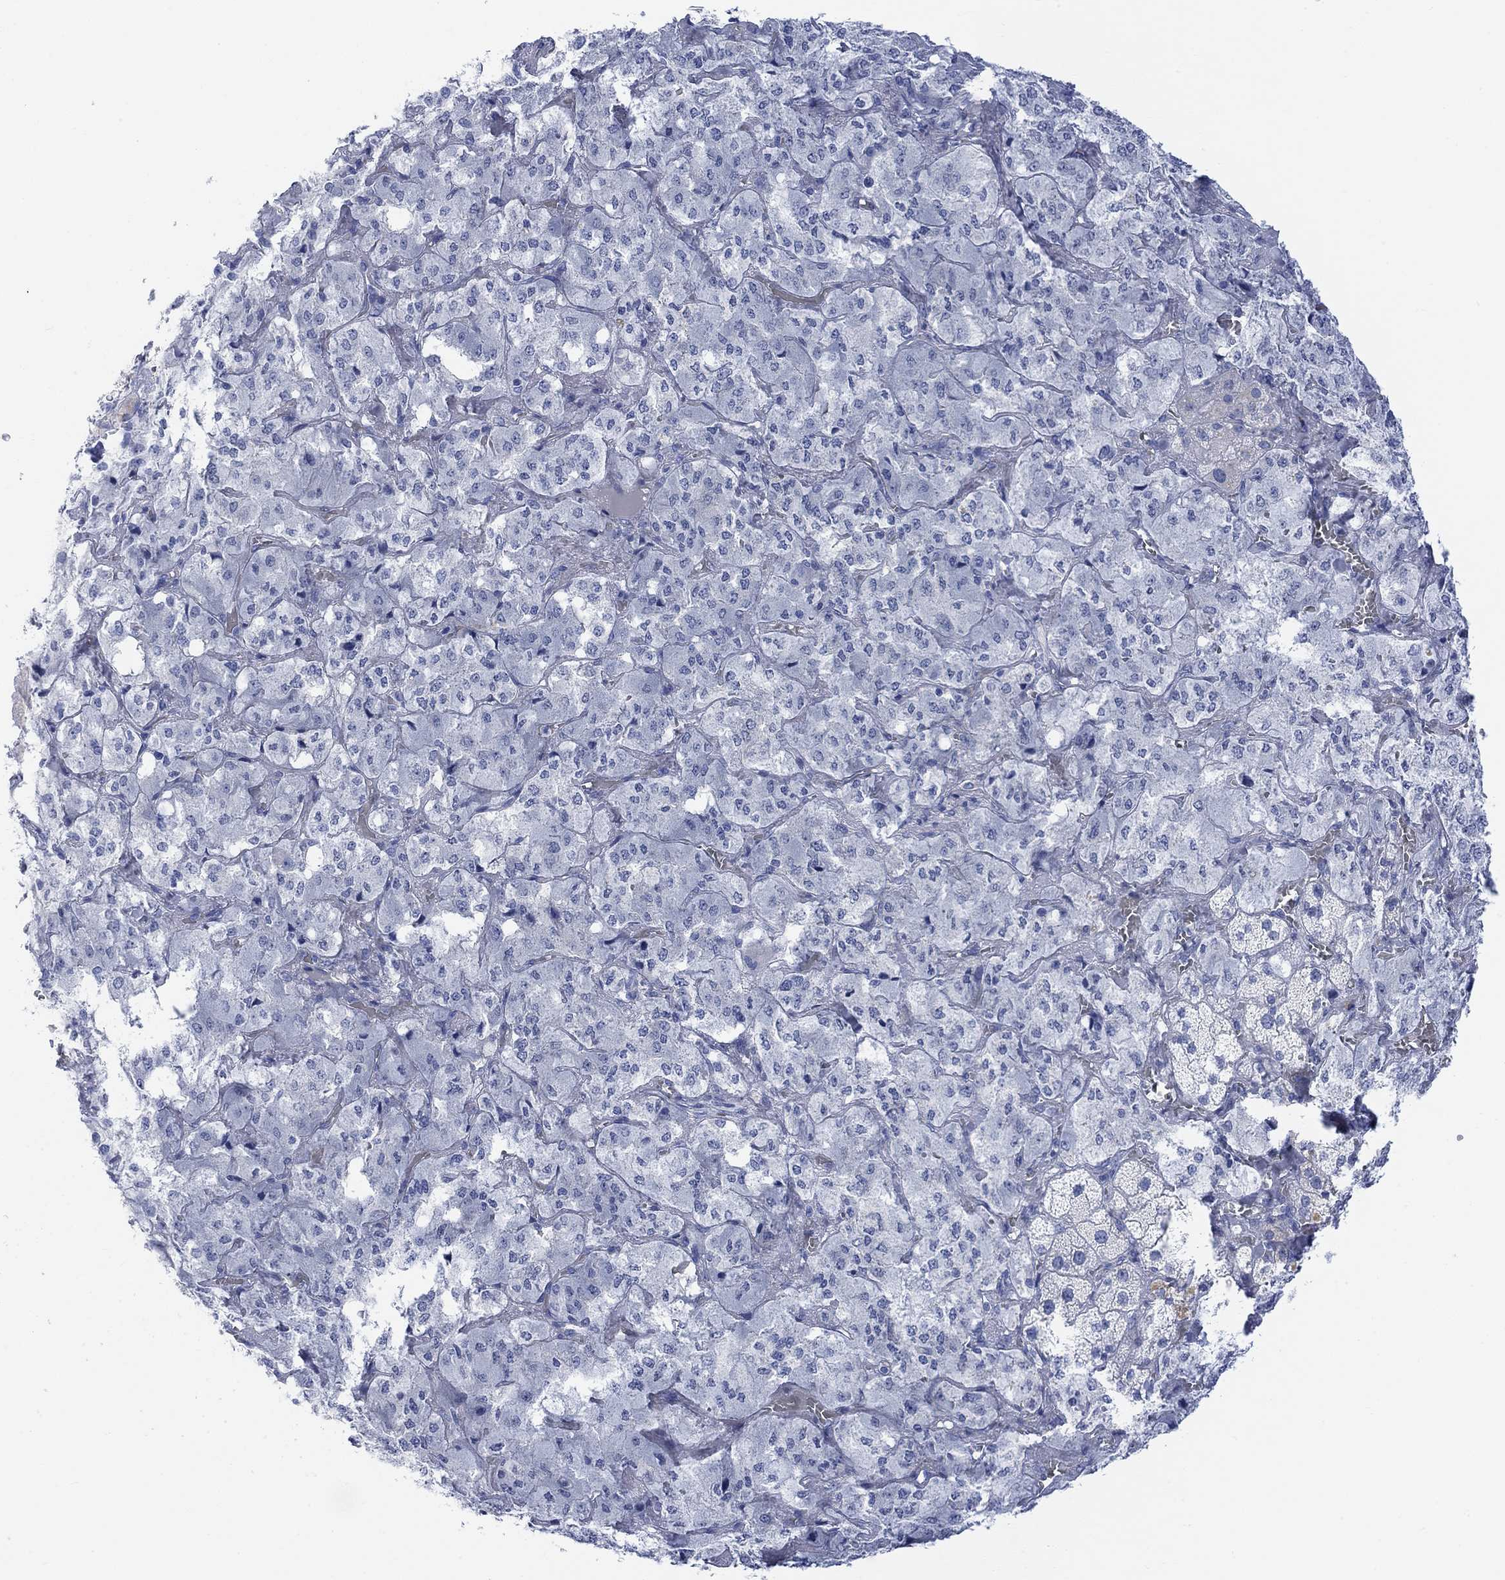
{"staining": {"intensity": "negative", "quantity": "none", "location": "none"}, "tissue": "adrenal gland", "cell_type": "Glandular cells", "image_type": "normal", "snomed": [{"axis": "morphology", "description": "Normal tissue, NOS"}, {"axis": "topography", "description": "Adrenal gland"}], "caption": "Immunohistochemistry (IHC) of unremarkable human adrenal gland reveals no positivity in glandular cells.", "gene": "GNG13", "patient": {"sex": "male", "age": 57}}